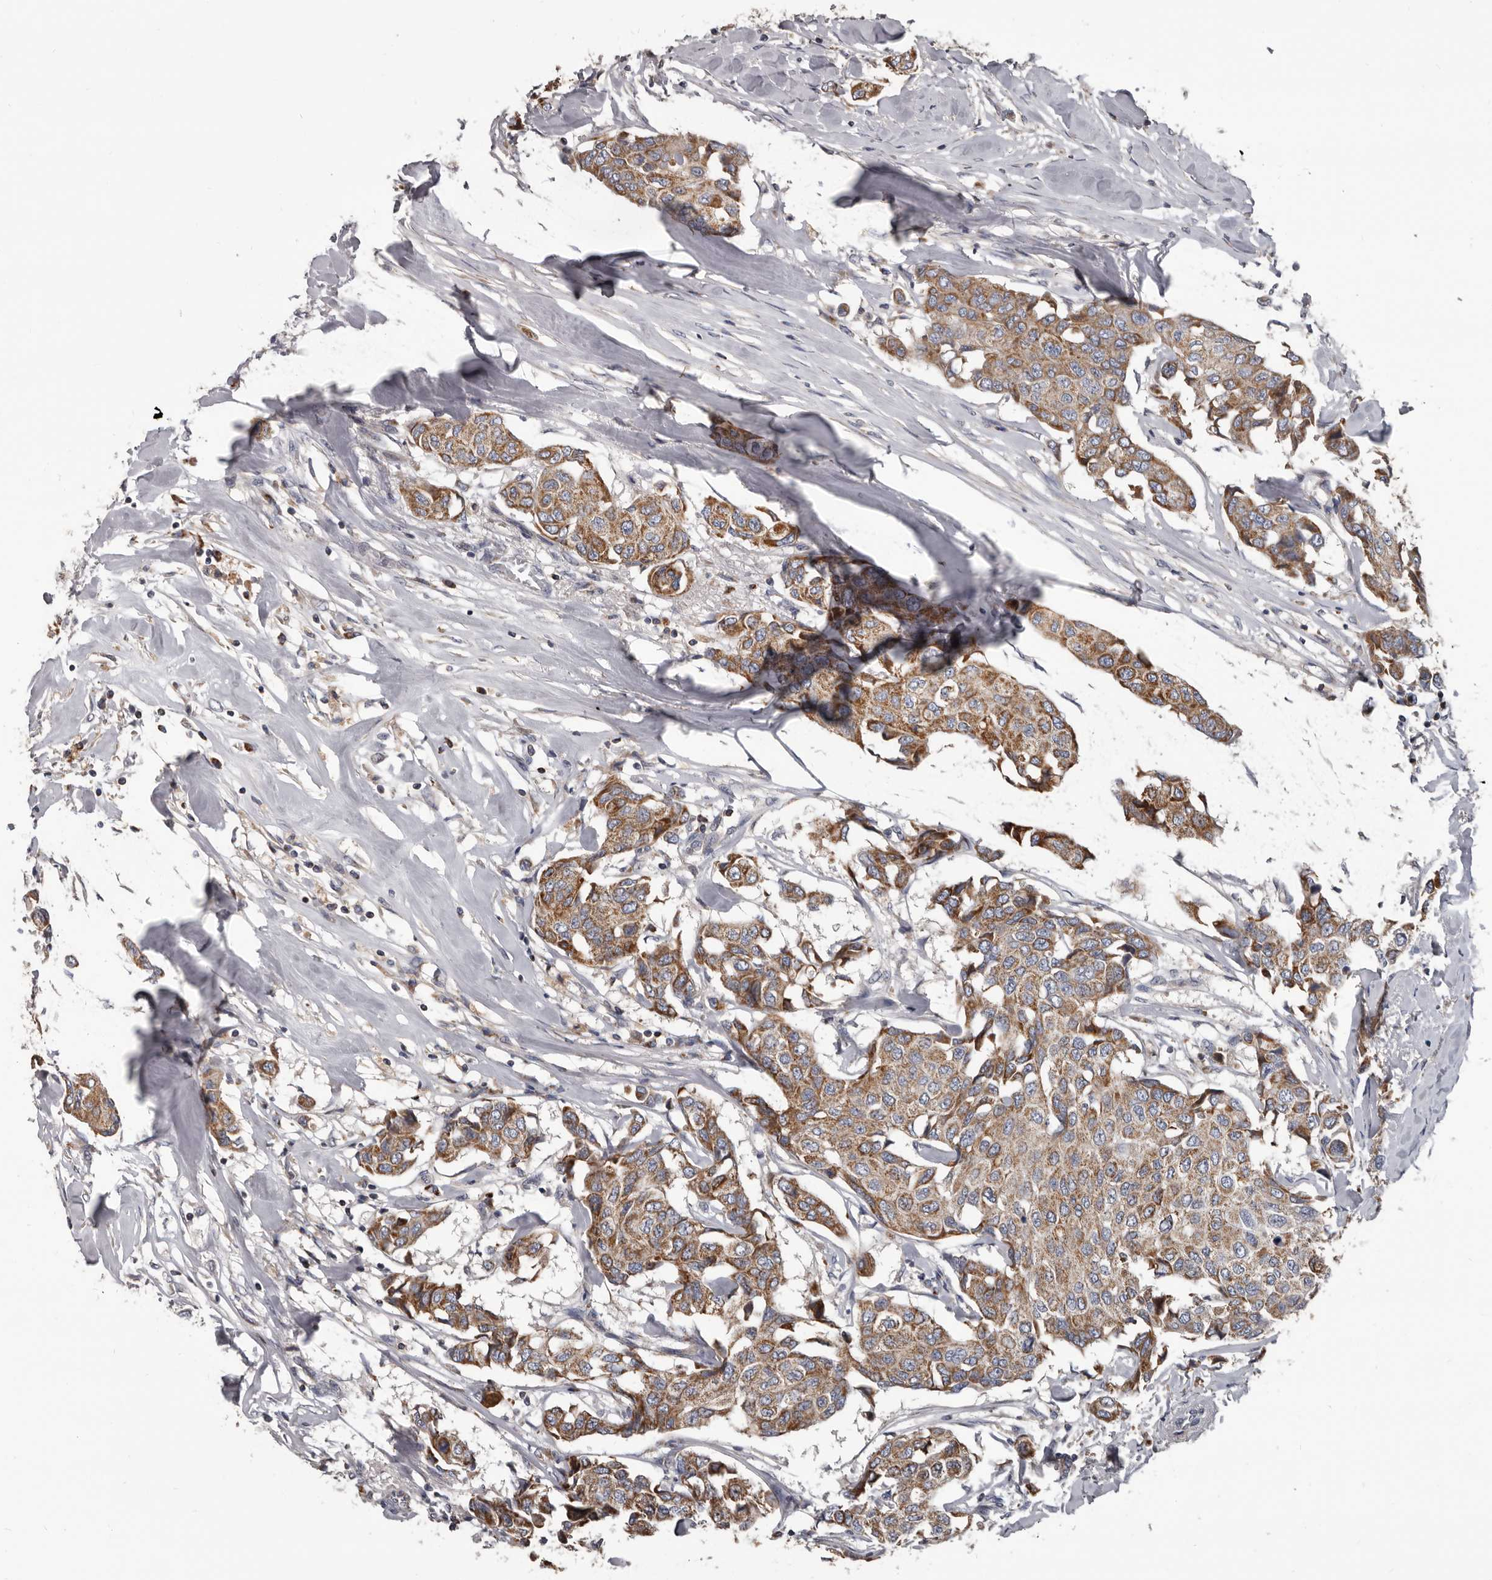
{"staining": {"intensity": "moderate", "quantity": ">75%", "location": "cytoplasmic/membranous"}, "tissue": "breast cancer", "cell_type": "Tumor cells", "image_type": "cancer", "snomed": [{"axis": "morphology", "description": "Duct carcinoma"}, {"axis": "topography", "description": "Breast"}], "caption": "Moderate cytoplasmic/membranous staining is identified in approximately >75% of tumor cells in invasive ductal carcinoma (breast). (IHC, brightfield microscopy, high magnification).", "gene": "ALDH5A1", "patient": {"sex": "female", "age": 80}}